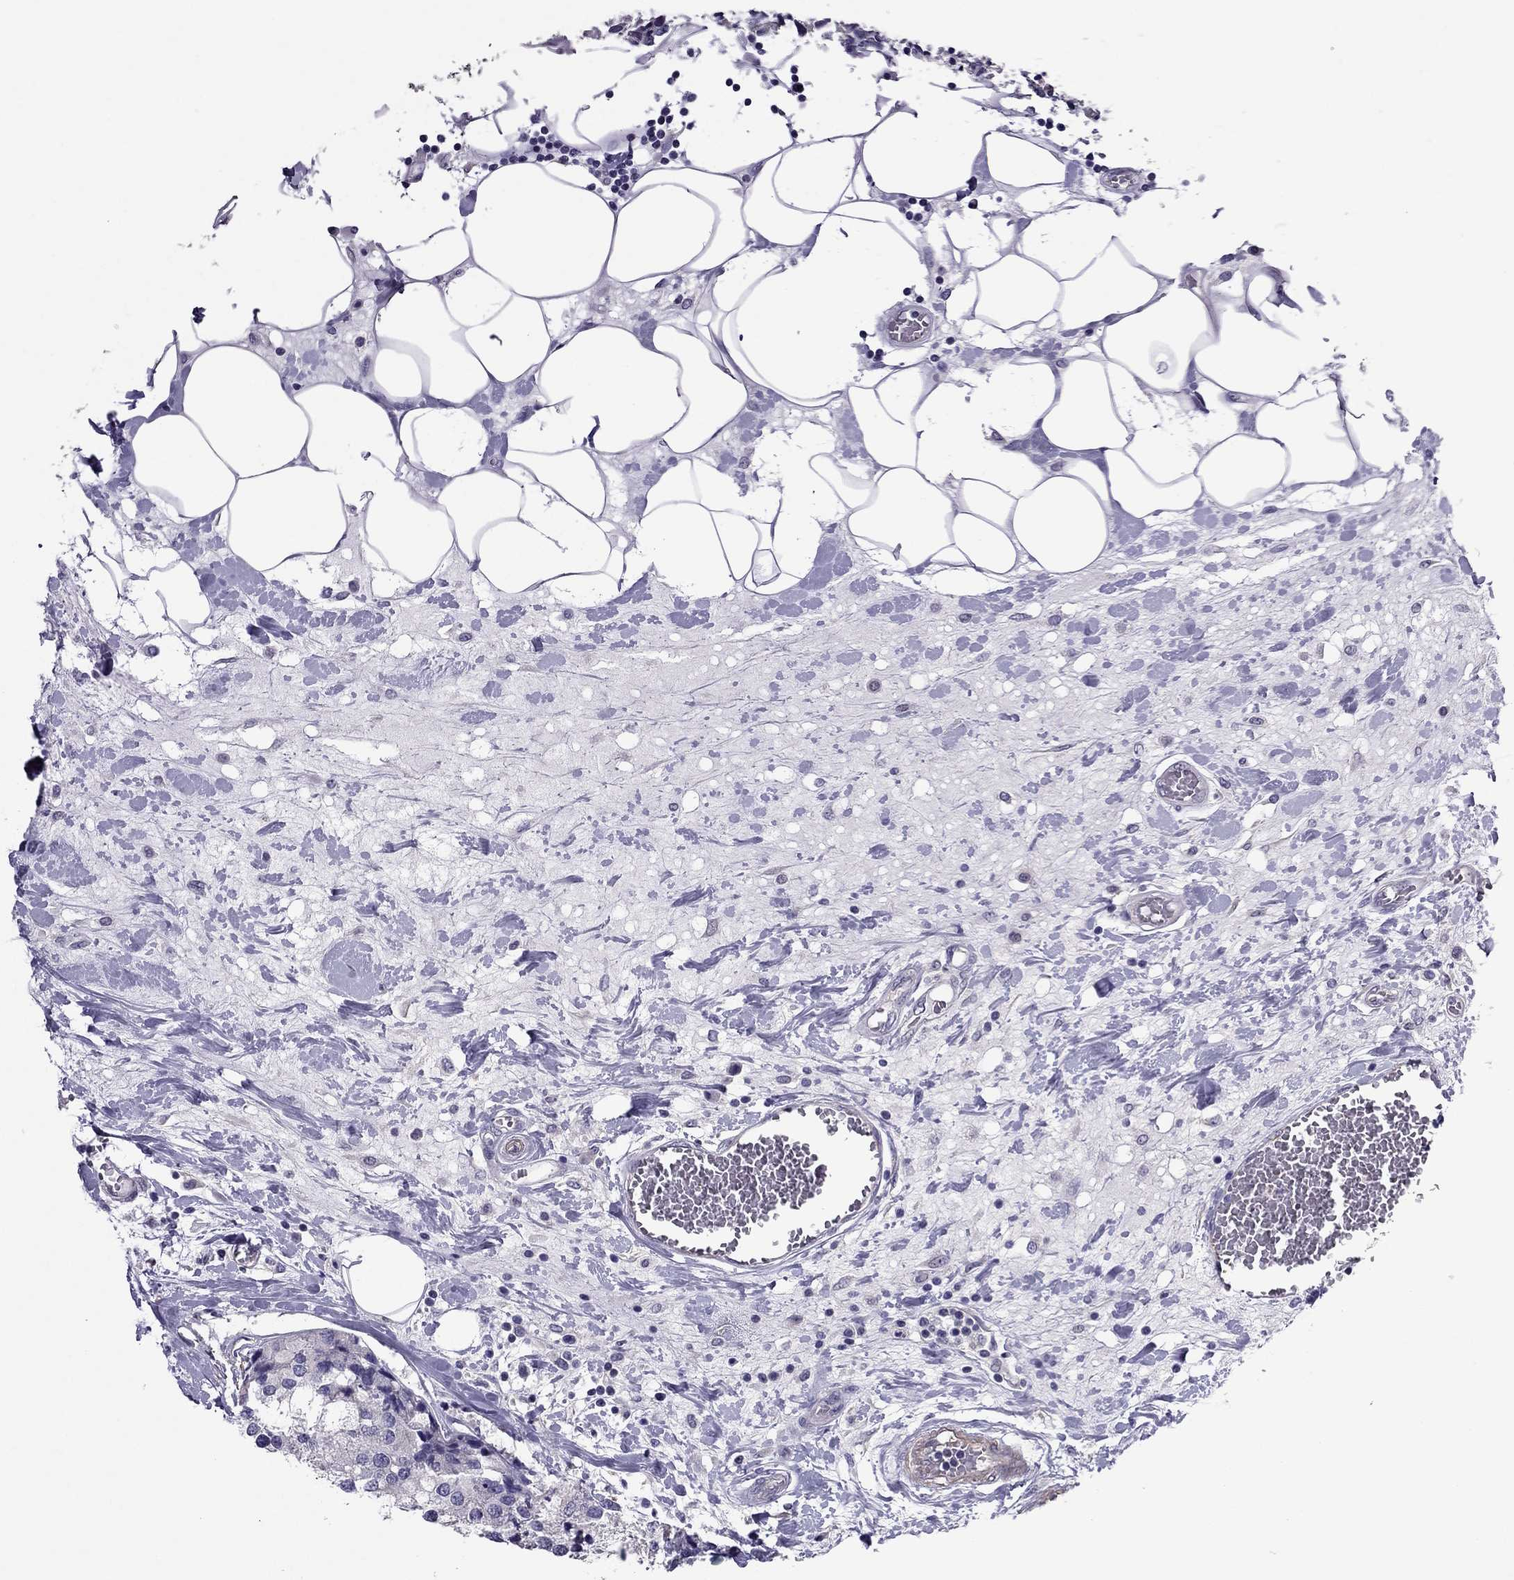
{"staining": {"intensity": "negative", "quantity": "none", "location": "none"}, "tissue": "breast cancer", "cell_type": "Tumor cells", "image_type": "cancer", "snomed": [{"axis": "morphology", "description": "Lobular carcinoma"}, {"axis": "topography", "description": "Breast"}], "caption": "Breast cancer (lobular carcinoma) was stained to show a protein in brown. There is no significant expression in tumor cells.", "gene": "SLC16A8", "patient": {"sex": "female", "age": 59}}